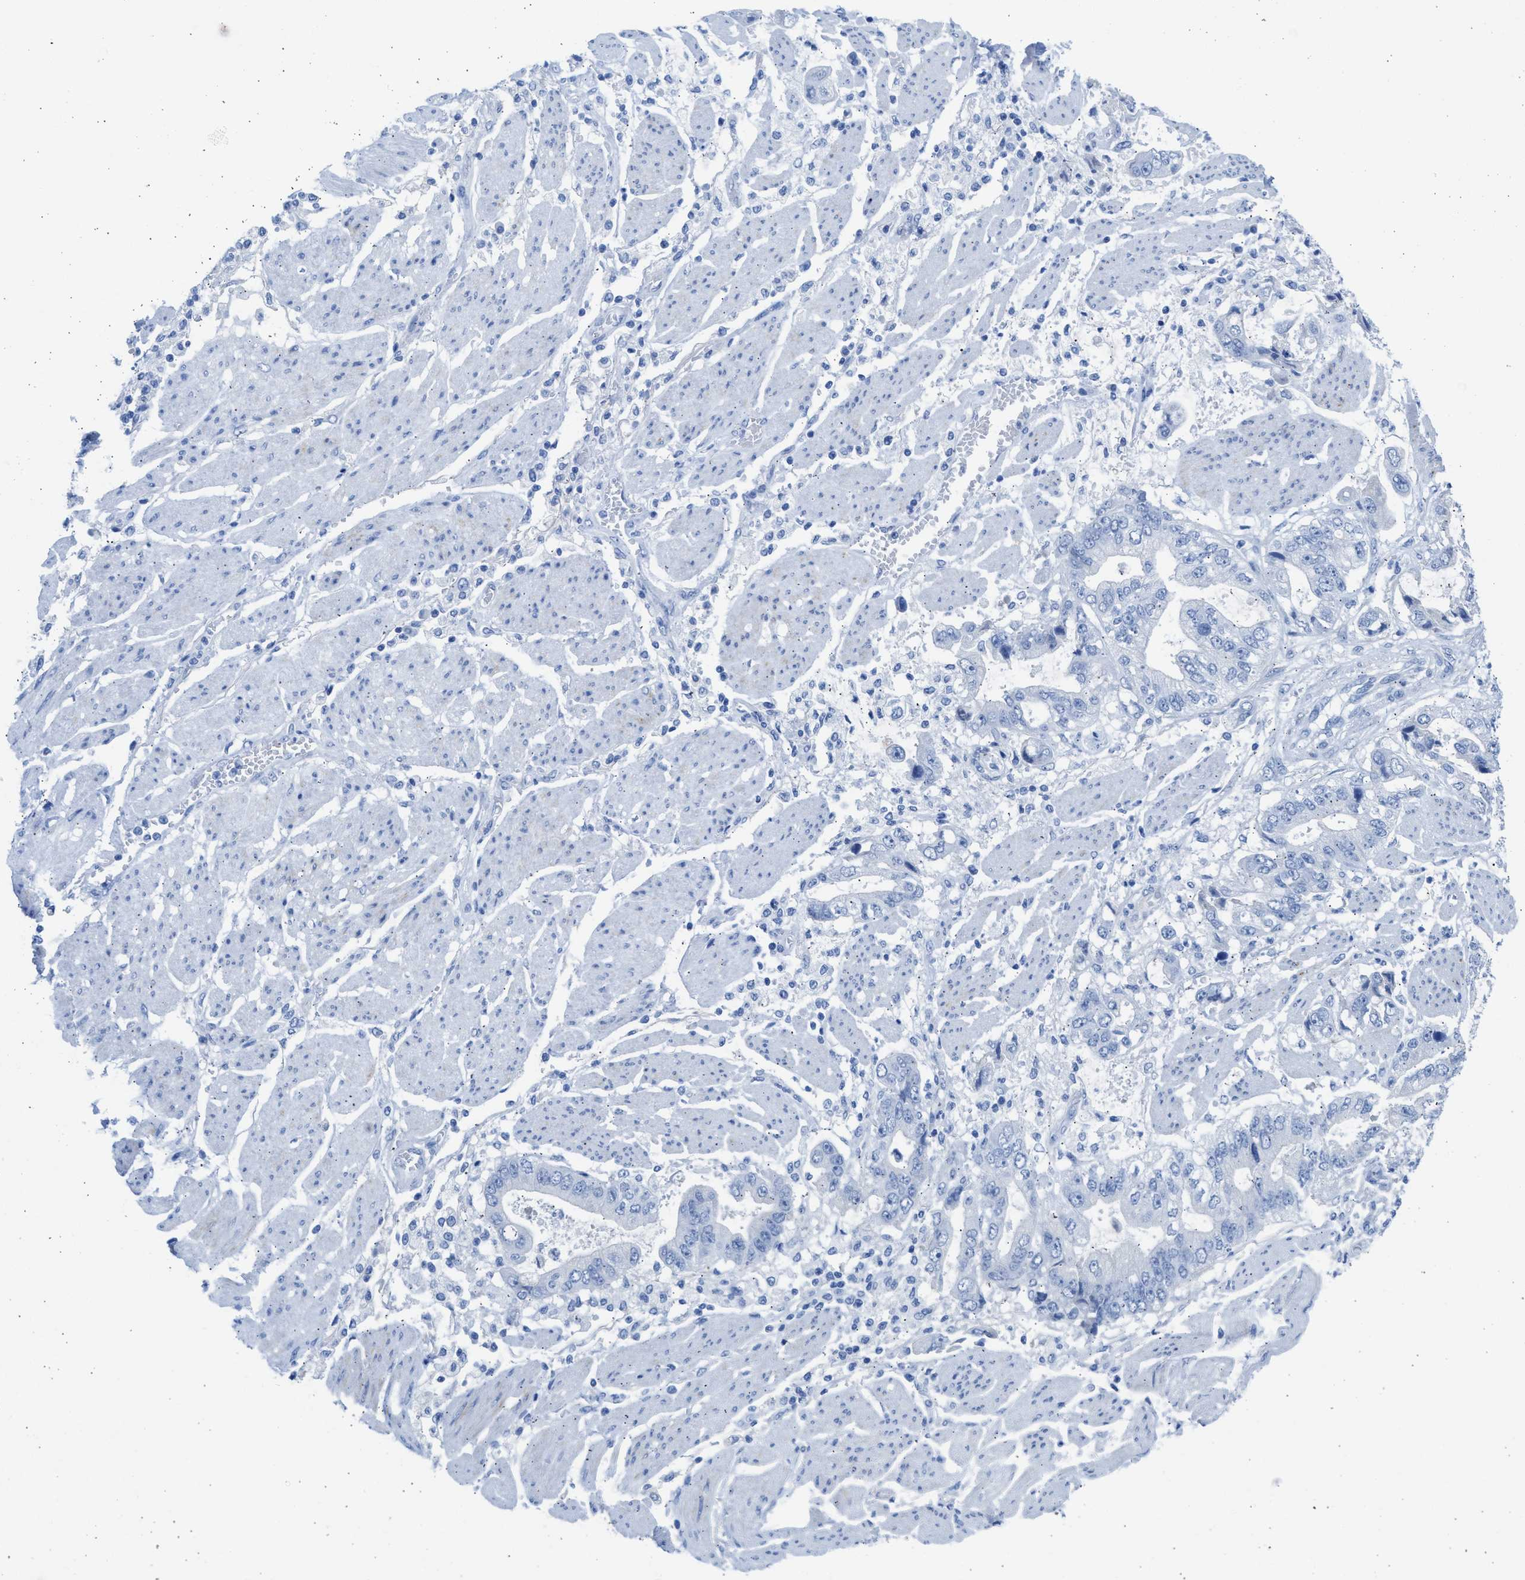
{"staining": {"intensity": "negative", "quantity": "none", "location": "none"}, "tissue": "stomach cancer", "cell_type": "Tumor cells", "image_type": "cancer", "snomed": [{"axis": "morphology", "description": "Normal tissue, NOS"}, {"axis": "morphology", "description": "Adenocarcinoma, NOS"}, {"axis": "topography", "description": "Stomach"}], "caption": "This photomicrograph is of stomach cancer stained with immunohistochemistry (IHC) to label a protein in brown with the nuclei are counter-stained blue. There is no staining in tumor cells.", "gene": "SPATA3", "patient": {"sex": "male", "age": 62}}